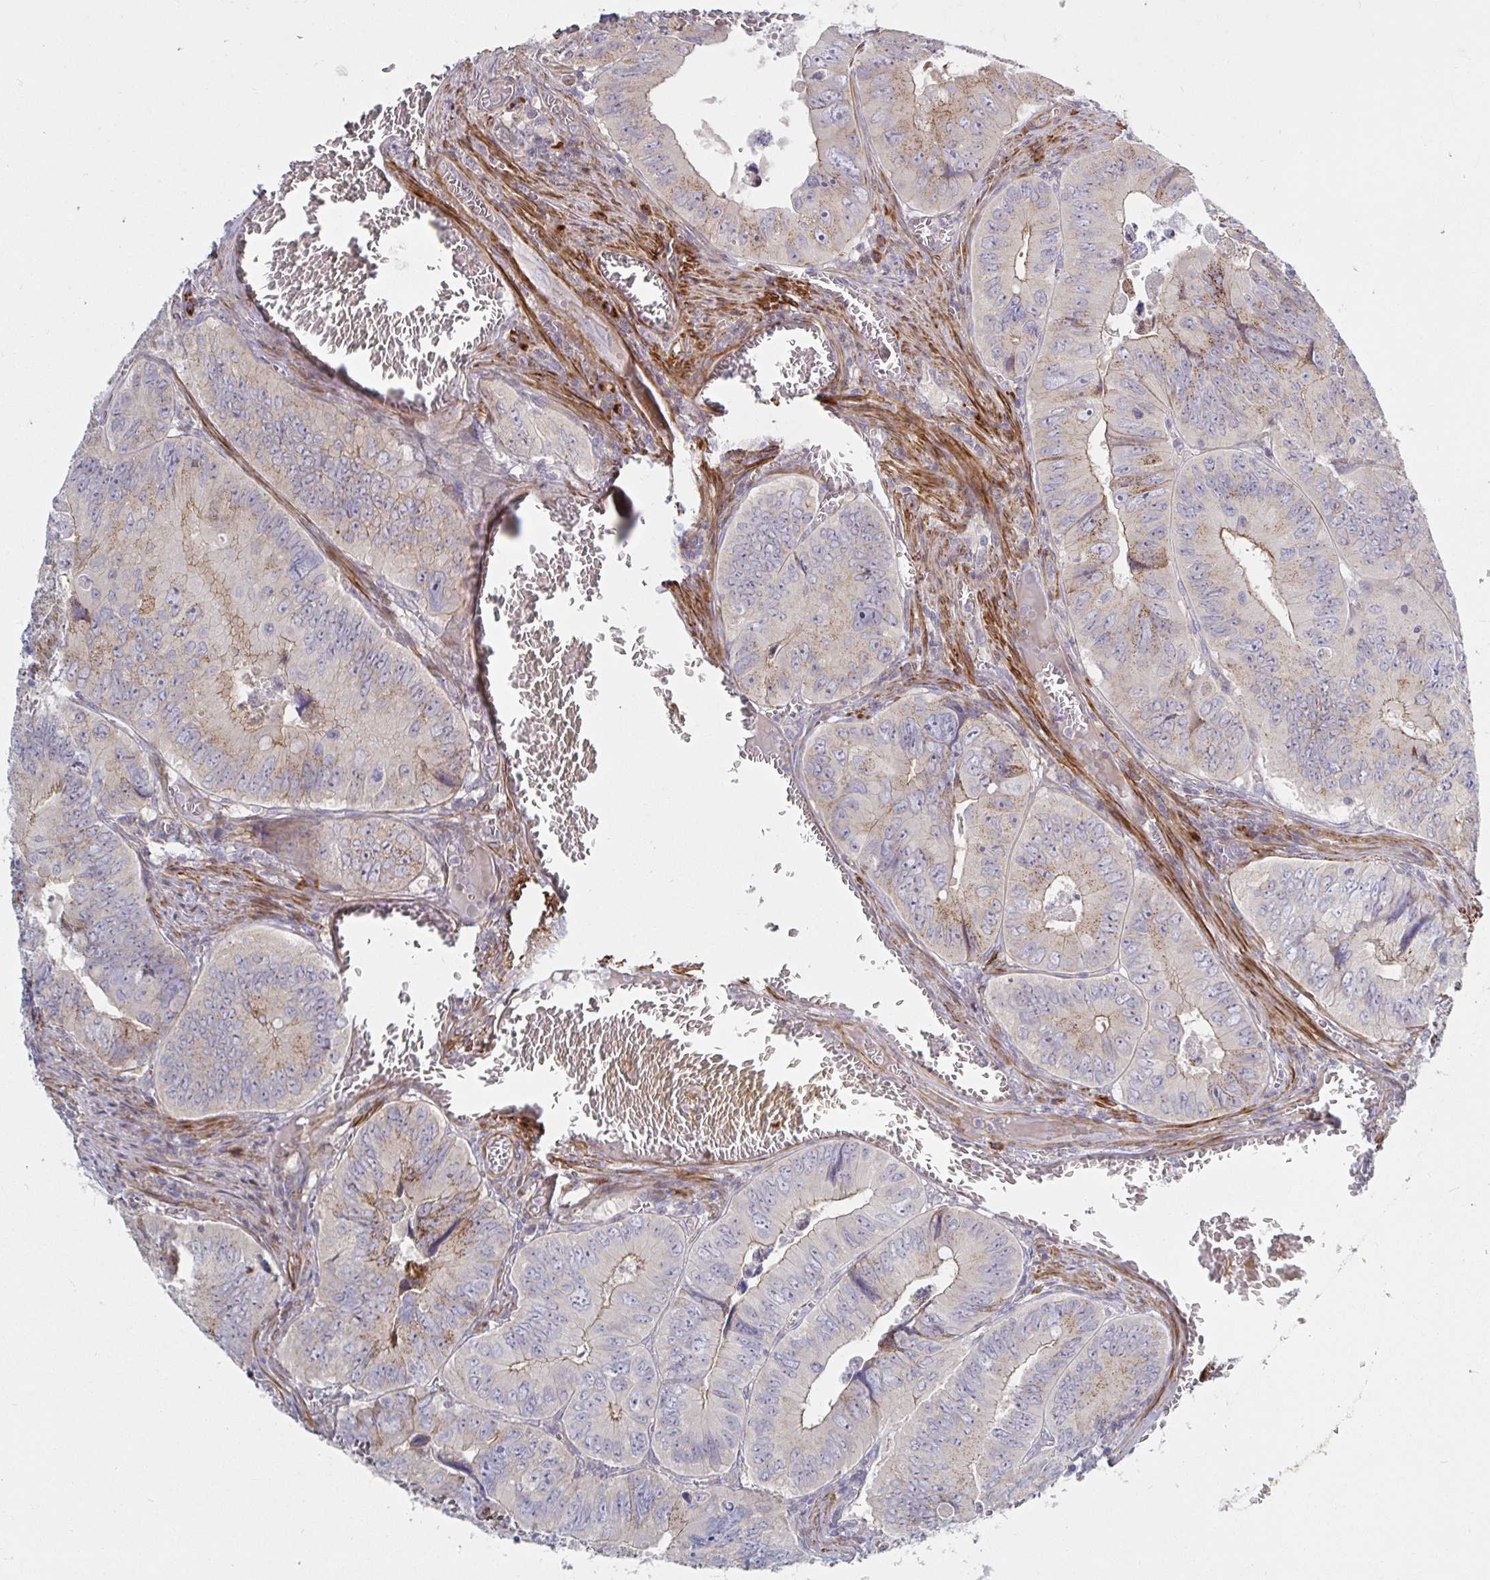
{"staining": {"intensity": "weak", "quantity": "25%-75%", "location": "cytoplasmic/membranous"}, "tissue": "colorectal cancer", "cell_type": "Tumor cells", "image_type": "cancer", "snomed": [{"axis": "morphology", "description": "Adenocarcinoma, NOS"}, {"axis": "topography", "description": "Colon"}], "caption": "Immunohistochemical staining of colorectal cancer shows low levels of weak cytoplasmic/membranous positivity in approximately 25%-75% of tumor cells.", "gene": "SSH2", "patient": {"sex": "female", "age": 84}}